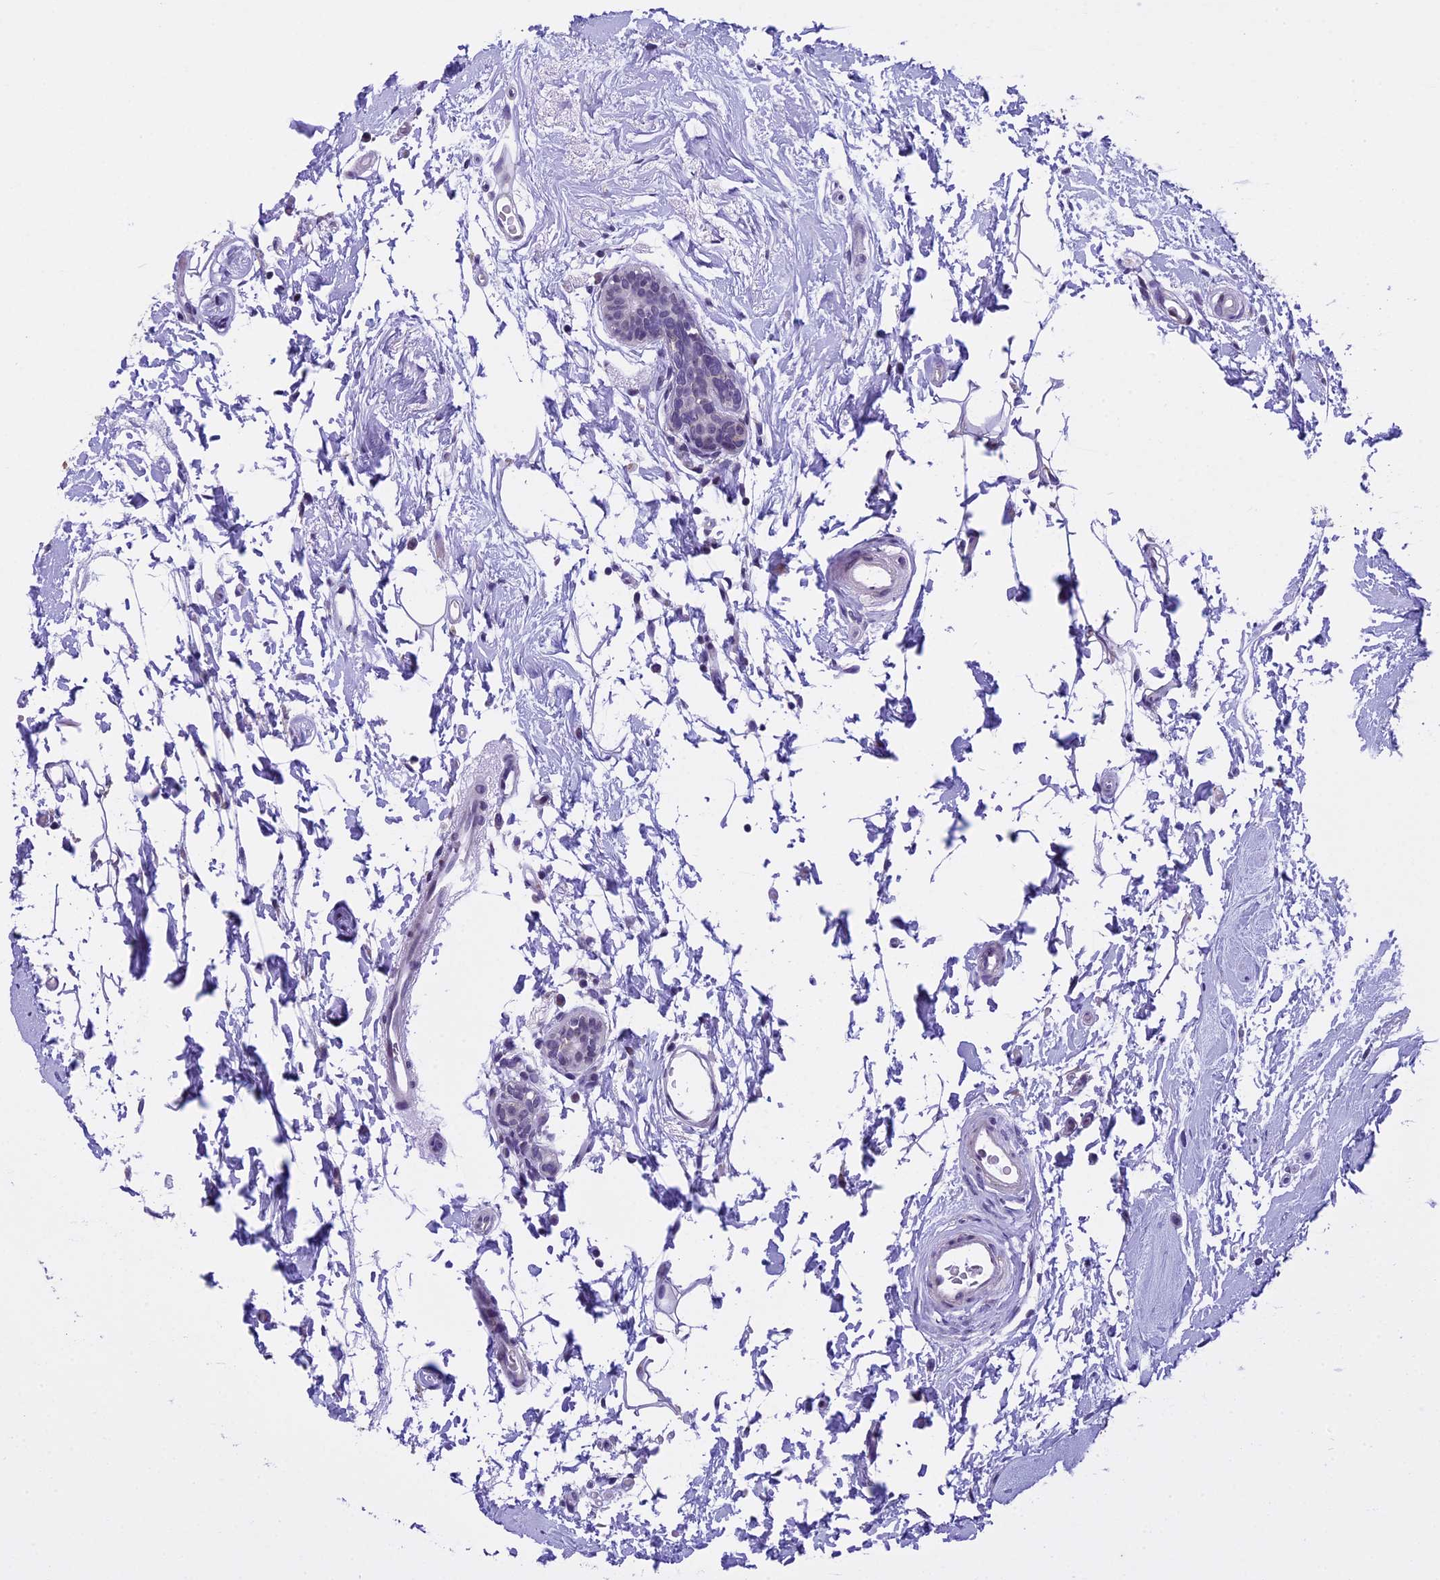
{"staining": {"intensity": "negative", "quantity": "none", "location": "none"}, "tissue": "breast cancer", "cell_type": "Tumor cells", "image_type": "cancer", "snomed": [{"axis": "morphology", "description": "Normal tissue, NOS"}, {"axis": "morphology", "description": "Duct carcinoma"}, {"axis": "topography", "description": "Breast"}], "caption": "Immunohistochemistry photomicrograph of neoplastic tissue: human breast cancer stained with DAB displays no significant protein positivity in tumor cells. The staining is performed using DAB (3,3'-diaminobenzidine) brown chromogen with nuclei counter-stained in using hematoxylin.", "gene": "ZNF317", "patient": {"sex": "female", "age": 62}}